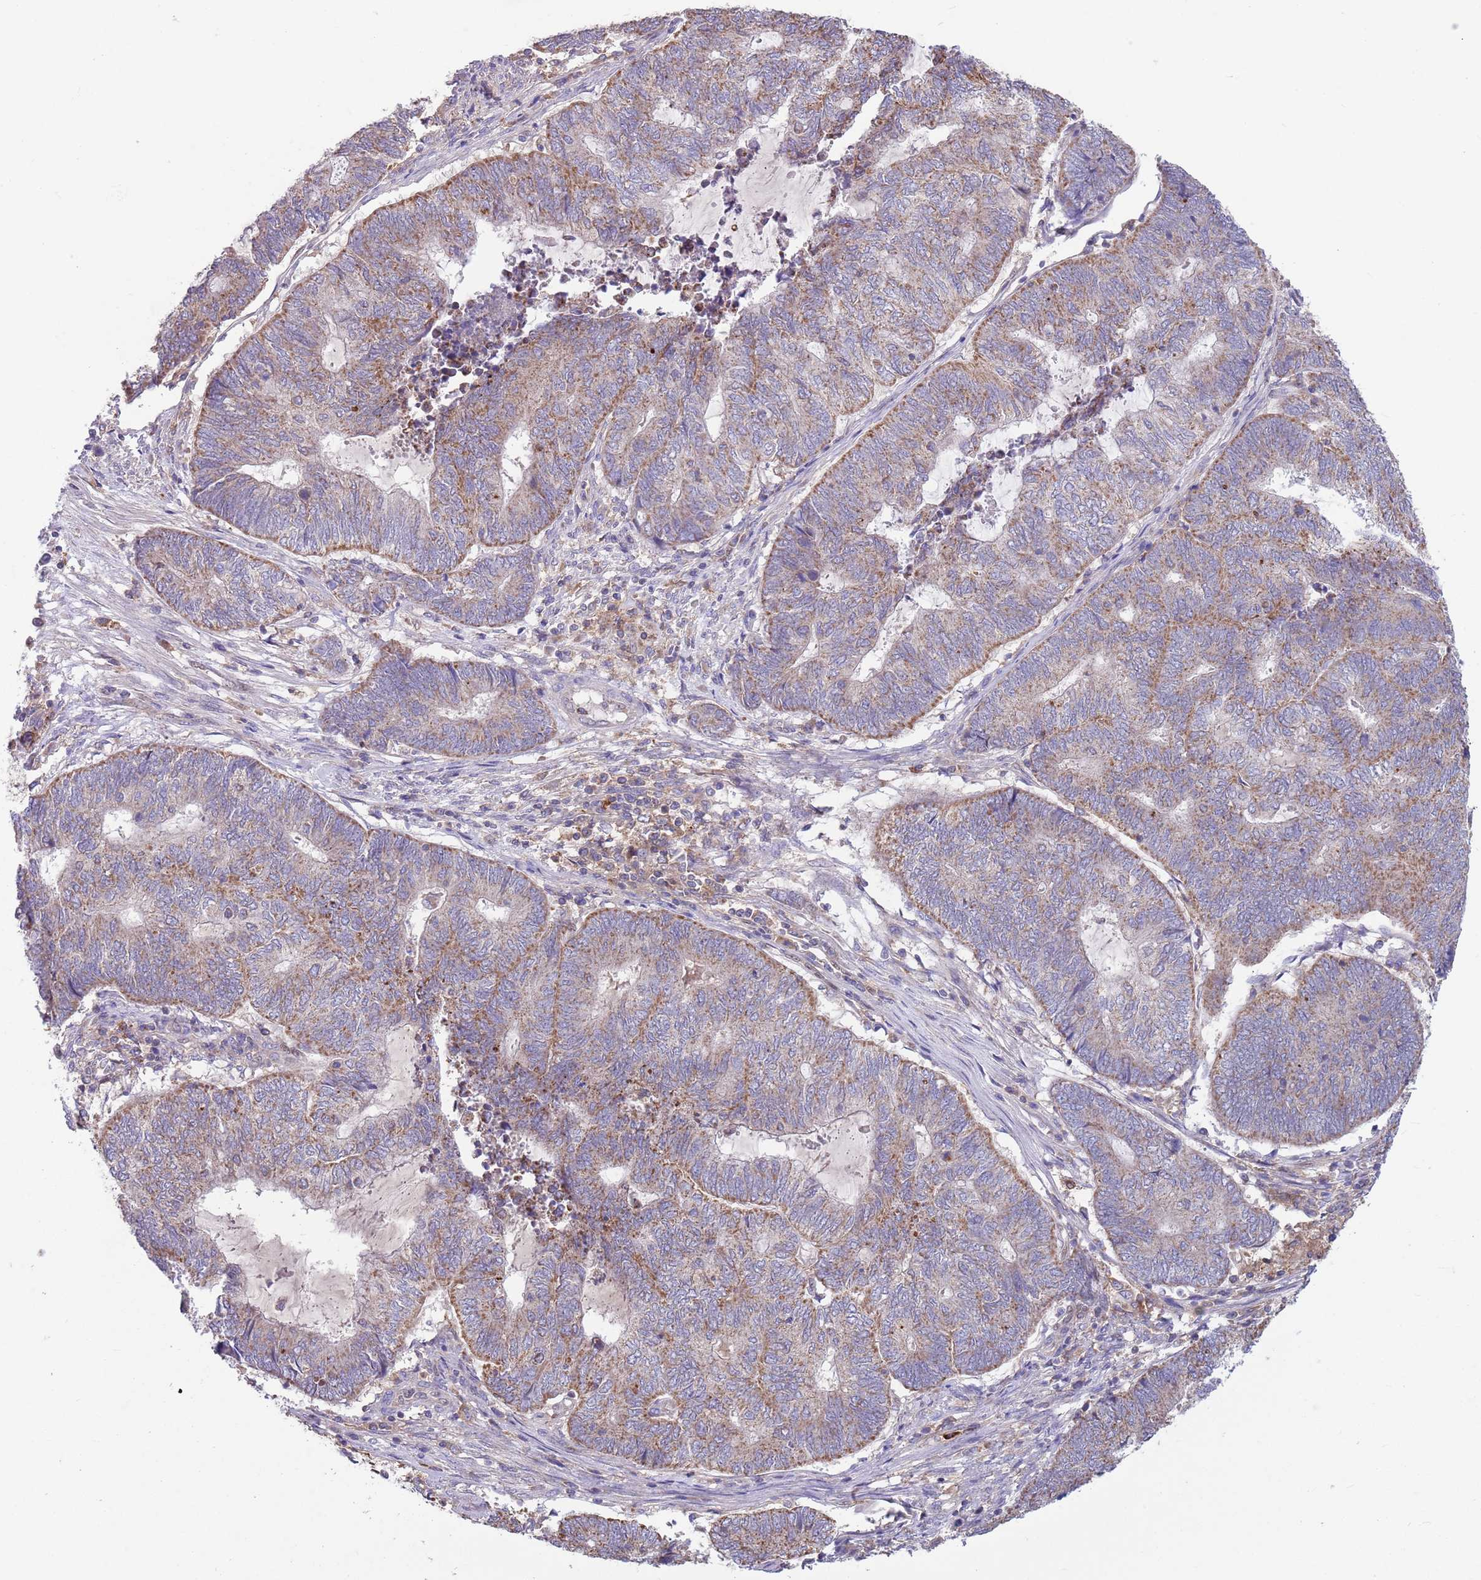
{"staining": {"intensity": "moderate", "quantity": "25%-75%", "location": "cytoplasmic/membranous"}, "tissue": "endometrial cancer", "cell_type": "Tumor cells", "image_type": "cancer", "snomed": [{"axis": "morphology", "description": "Adenocarcinoma, NOS"}, {"axis": "topography", "description": "Uterus"}, {"axis": "topography", "description": "Endometrium"}], "caption": "Immunohistochemical staining of human adenocarcinoma (endometrial) reveals moderate cytoplasmic/membranous protein expression in about 25%-75% of tumor cells.", "gene": "DDT", "patient": {"sex": "female", "age": 70}}